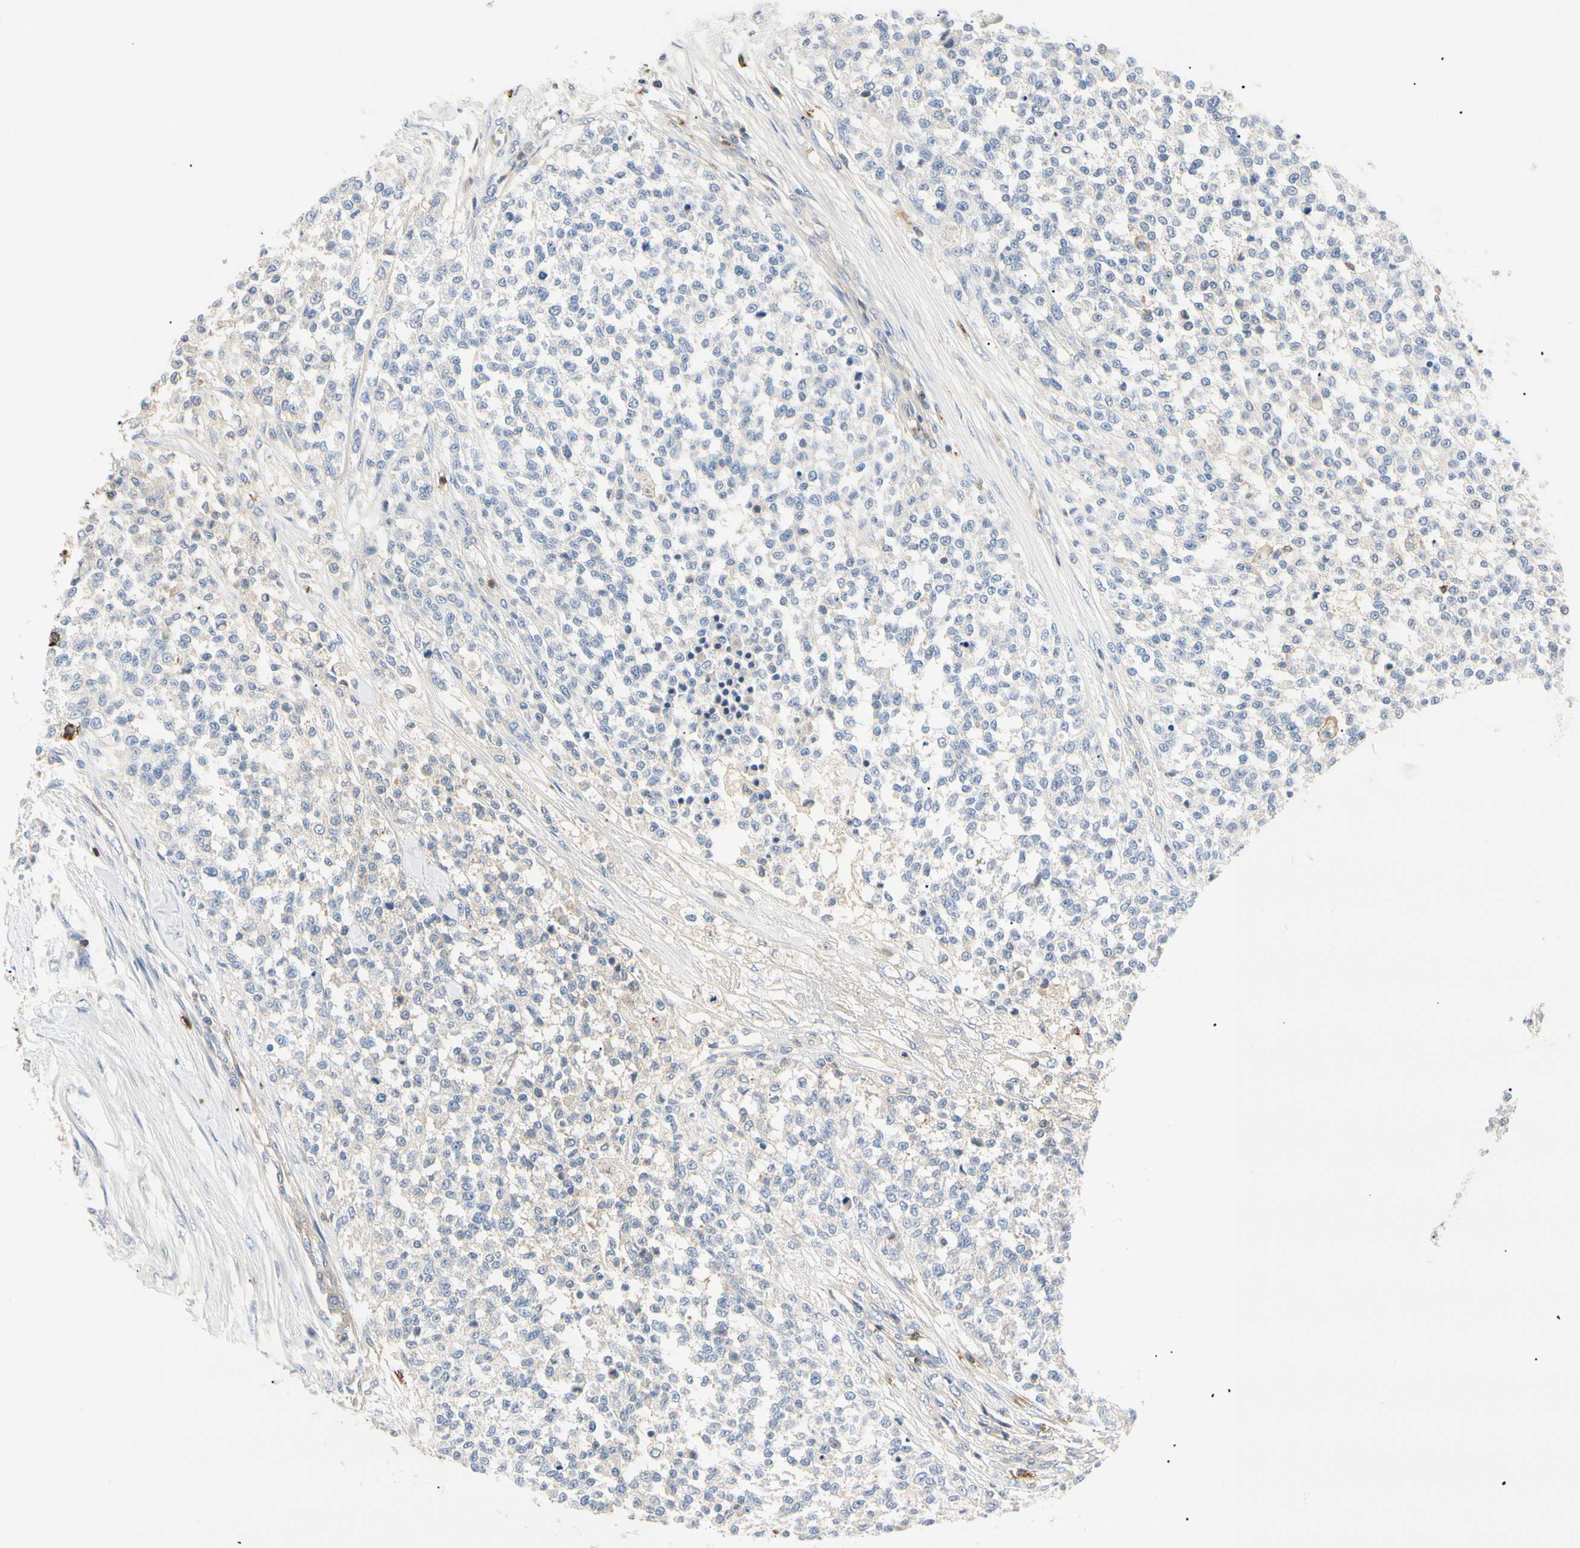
{"staining": {"intensity": "negative", "quantity": "none", "location": "none"}, "tissue": "testis cancer", "cell_type": "Tumor cells", "image_type": "cancer", "snomed": [{"axis": "morphology", "description": "Seminoma, NOS"}, {"axis": "topography", "description": "Testis"}], "caption": "Tumor cells show no significant staining in testis cancer (seminoma).", "gene": "TNFRSF18", "patient": {"sex": "male", "age": 59}}